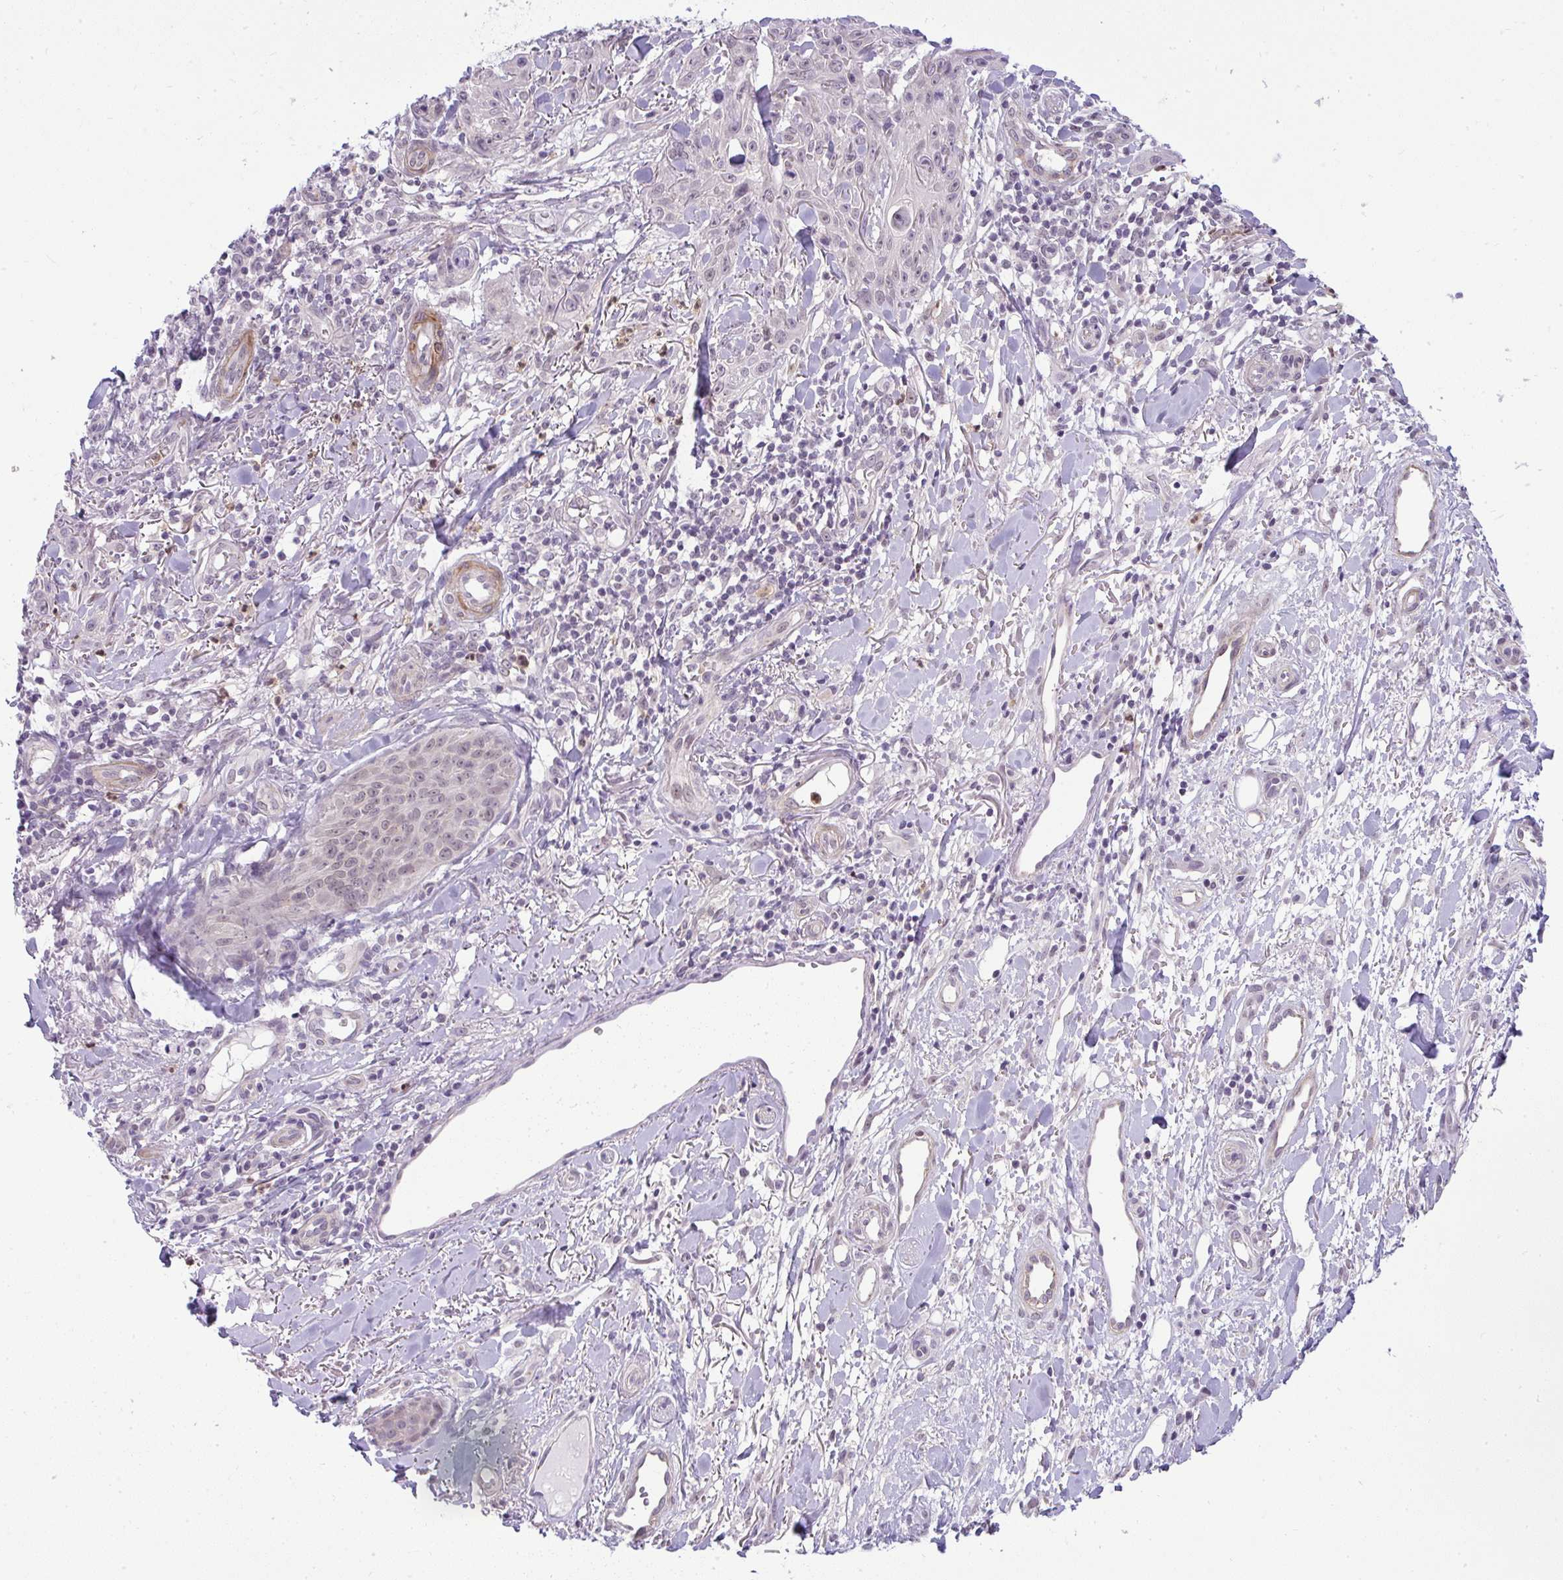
{"staining": {"intensity": "negative", "quantity": "none", "location": "none"}, "tissue": "skin cancer", "cell_type": "Tumor cells", "image_type": "cancer", "snomed": [{"axis": "morphology", "description": "Squamous cell carcinoma, NOS"}, {"axis": "topography", "description": "Skin"}], "caption": "Skin cancer (squamous cell carcinoma) was stained to show a protein in brown. There is no significant staining in tumor cells.", "gene": "DZIP1", "patient": {"sex": "male", "age": 86}}